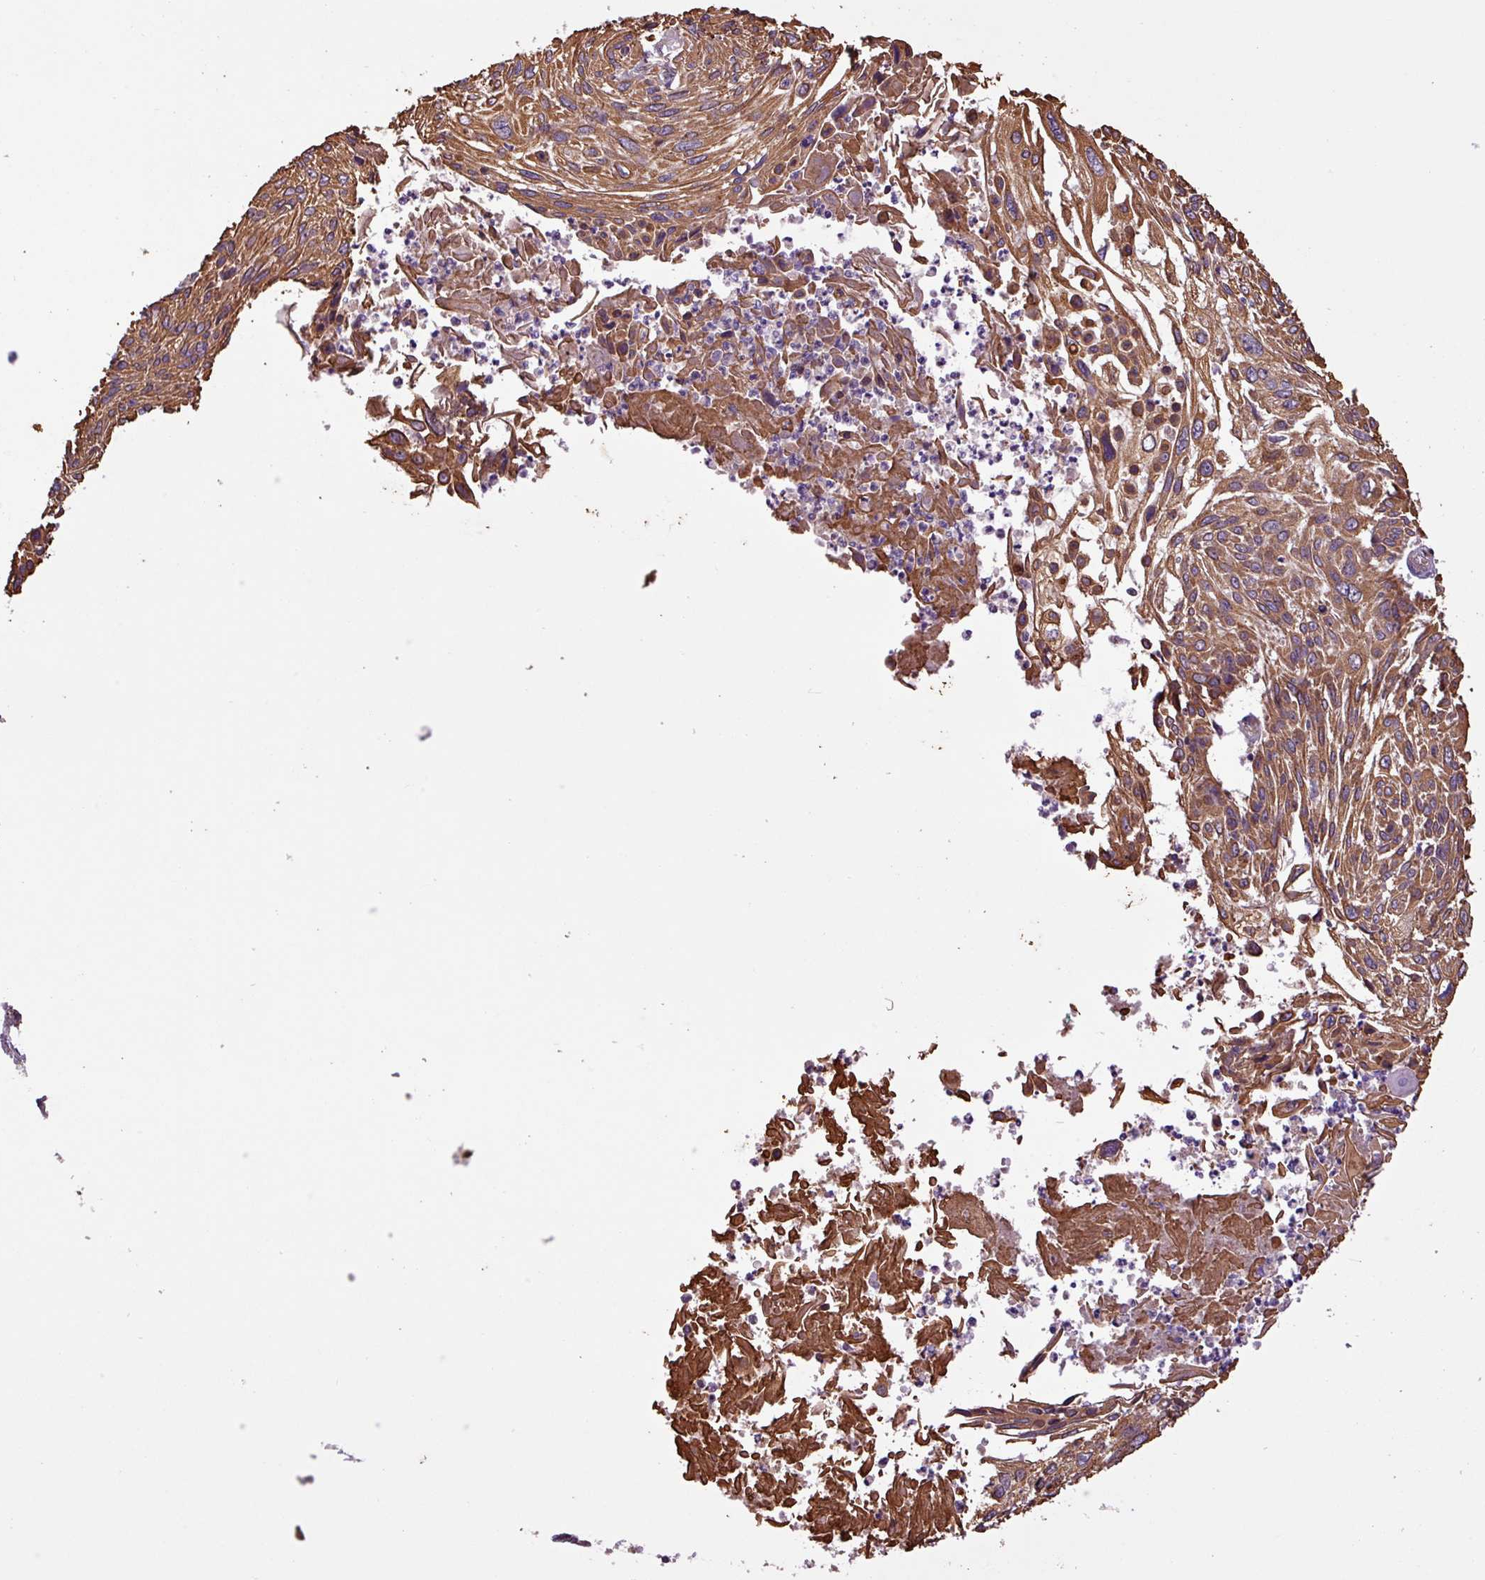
{"staining": {"intensity": "moderate", "quantity": ">75%", "location": "cytoplasmic/membranous"}, "tissue": "cervical cancer", "cell_type": "Tumor cells", "image_type": "cancer", "snomed": [{"axis": "morphology", "description": "Squamous cell carcinoma, NOS"}, {"axis": "topography", "description": "Cervix"}], "caption": "A micrograph showing moderate cytoplasmic/membranous expression in approximately >75% of tumor cells in cervical squamous cell carcinoma, as visualized by brown immunohistochemical staining.", "gene": "TIMM10B", "patient": {"sex": "female", "age": 51}}